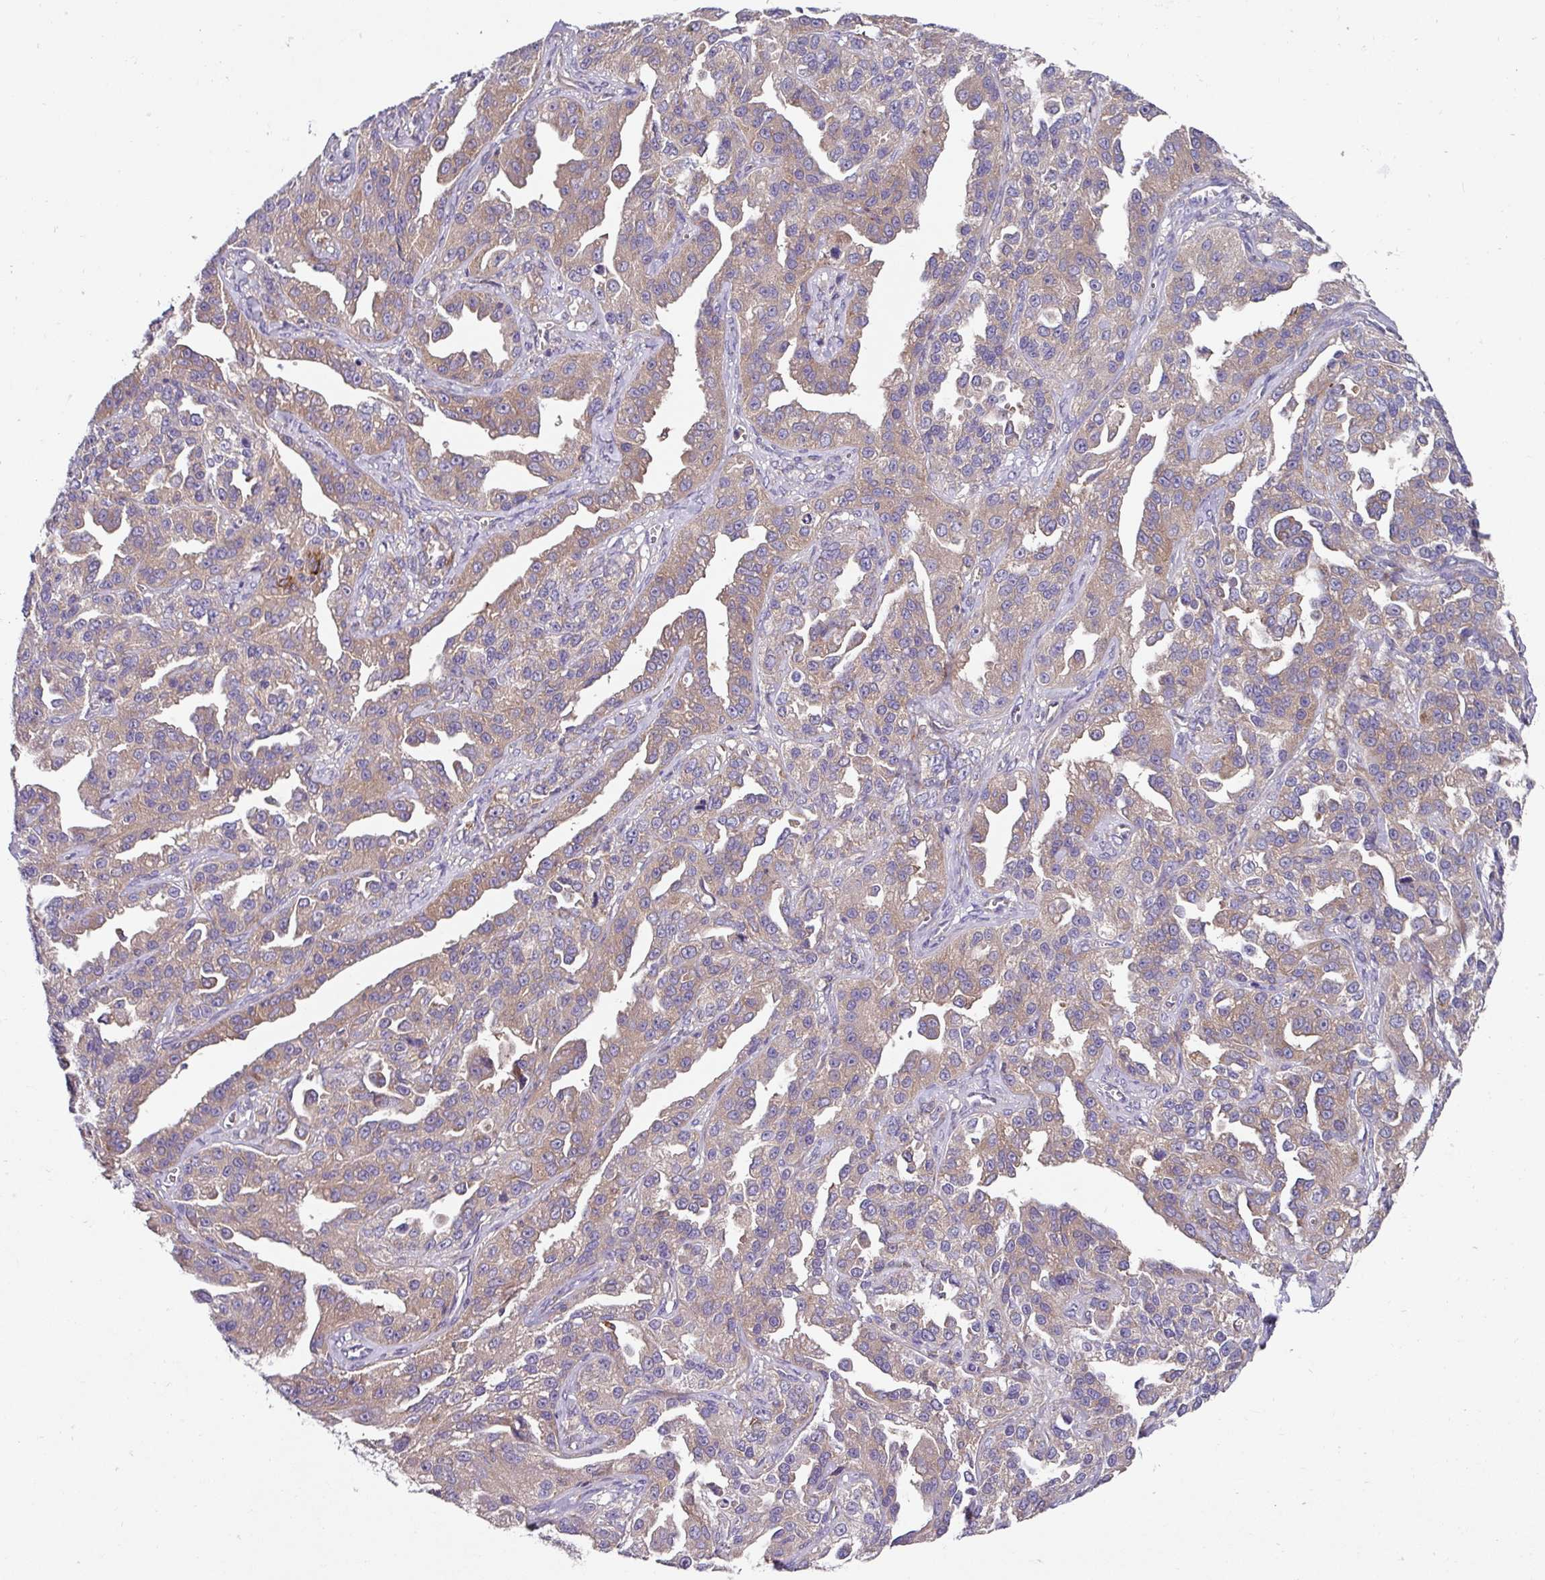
{"staining": {"intensity": "moderate", "quantity": ">75%", "location": "cytoplasmic/membranous"}, "tissue": "ovarian cancer", "cell_type": "Tumor cells", "image_type": "cancer", "snomed": [{"axis": "morphology", "description": "Cystadenocarcinoma, serous, NOS"}, {"axis": "topography", "description": "Ovary"}], "caption": "Immunohistochemistry image of neoplastic tissue: serous cystadenocarcinoma (ovarian) stained using immunohistochemistry (IHC) reveals medium levels of moderate protein expression localized specifically in the cytoplasmic/membranous of tumor cells, appearing as a cytoplasmic/membranous brown color.", "gene": "EIF4B", "patient": {"sex": "female", "age": 75}}